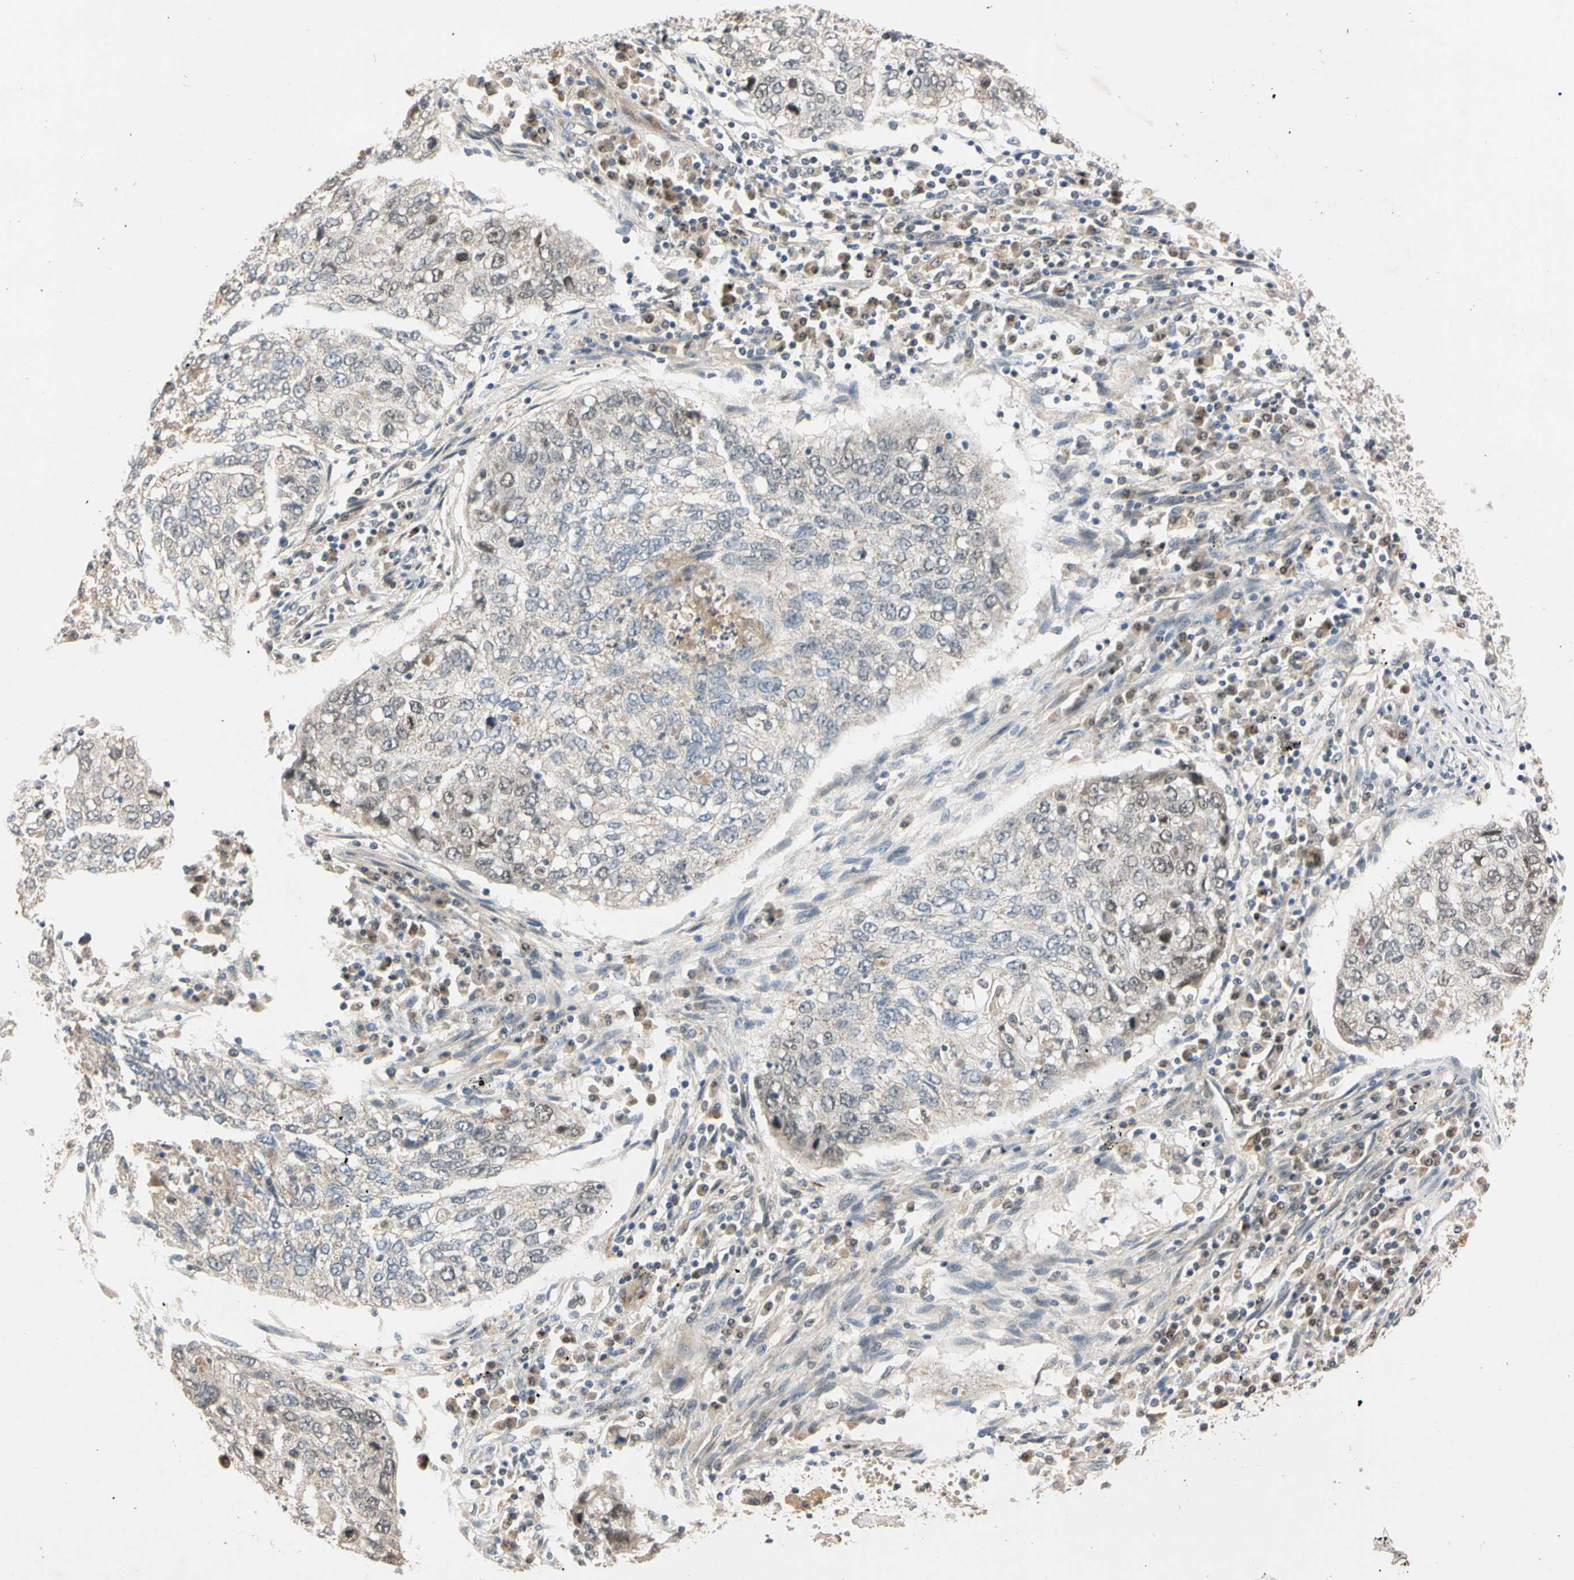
{"staining": {"intensity": "negative", "quantity": "none", "location": "none"}, "tissue": "lung cancer", "cell_type": "Tumor cells", "image_type": "cancer", "snomed": [{"axis": "morphology", "description": "Squamous cell carcinoma, NOS"}, {"axis": "topography", "description": "Lung"}], "caption": "The photomicrograph shows no significant staining in tumor cells of lung squamous cell carcinoma.", "gene": "RIOX2", "patient": {"sex": "female", "age": 63}}